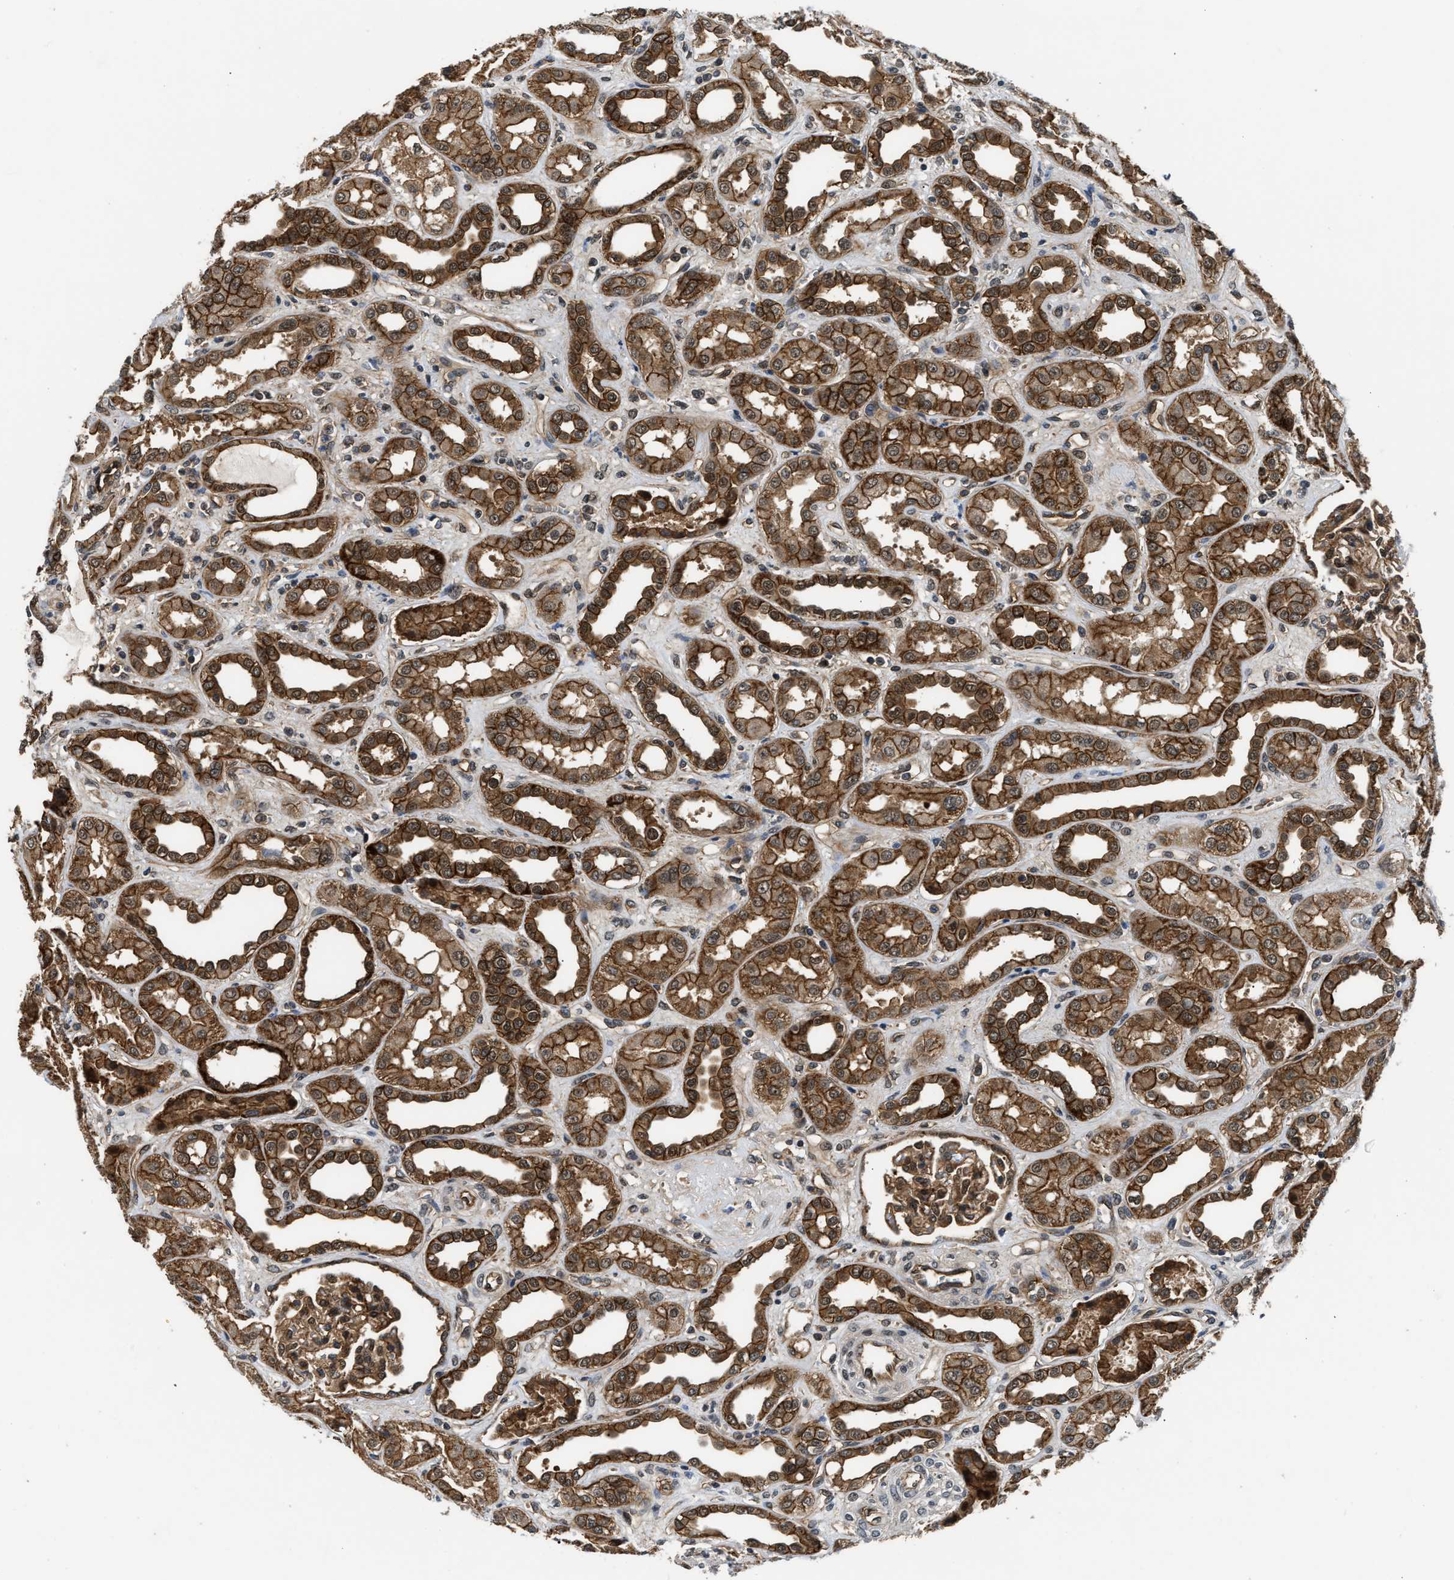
{"staining": {"intensity": "moderate", "quantity": ">75%", "location": "cytoplasmic/membranous"}, "tissue": "kidney", "cell_type": "Cells in glomeruli", "image_type": "normal", "snomed": [{"axis": "morphology", "description": "Normal tissue, NOS"}, {"axis": "topography", "description": "Kidney"}], "caption": "Immunohistochemistry (IHC) (DAB) staining of normal kidney exhibits moderate cytoplasmic/membranous protein positivity in about >75% of cells in glomeruli.", "gene": "COPS2", "patient": {"sex": "male", "age": 59}}